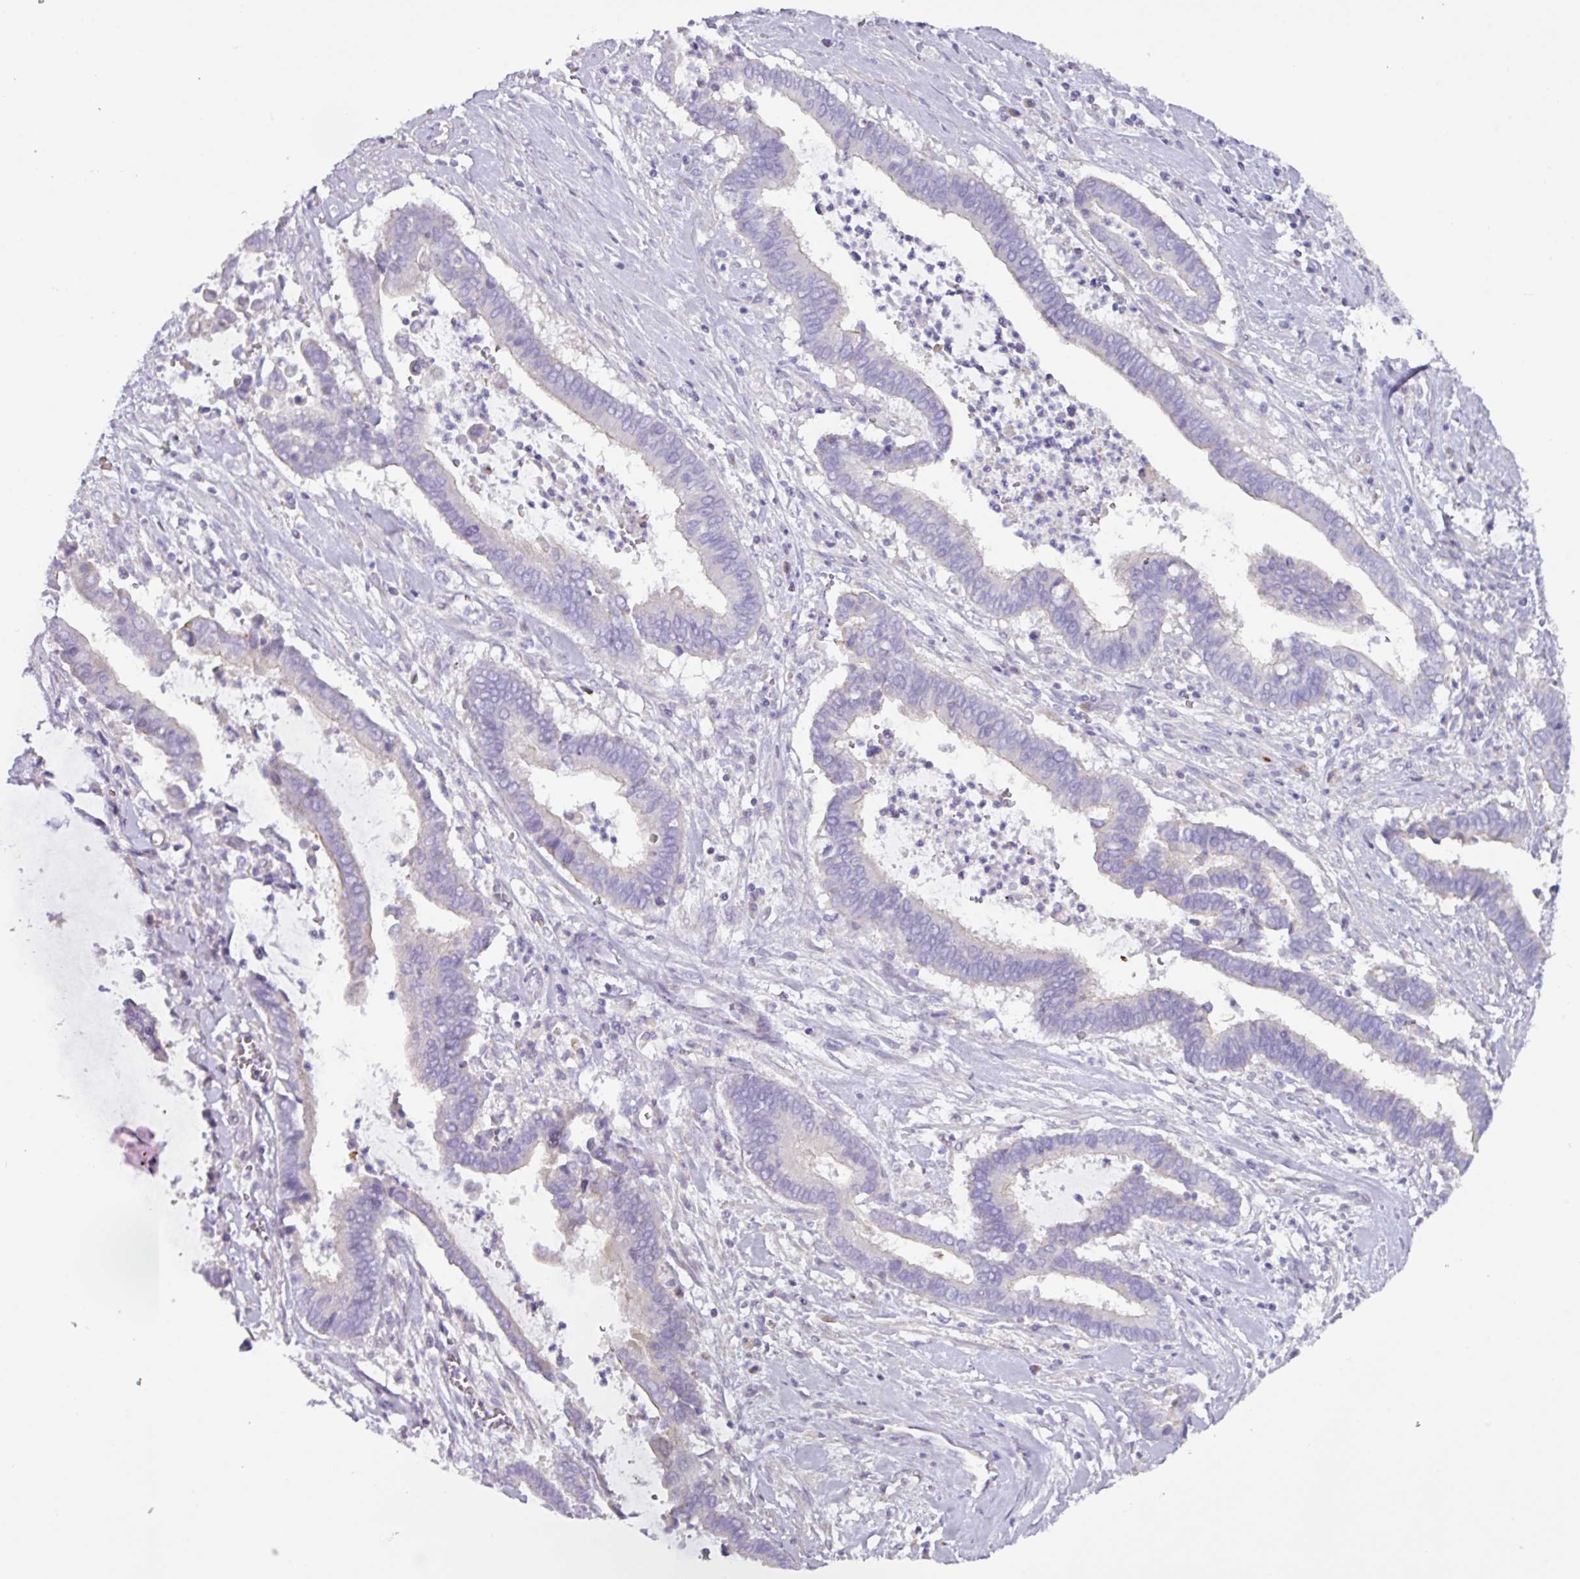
{"staining": {"intensity": "negative", "quantity": "none", "location": "none"}, "tissue": "cervical cancer", "cell_type": "Tumor cells", "image_type": "cancer", "snomed": [{"axis": "morphology", "description": "Adenocarcinoma, NOS"}, {"axis": "topography", "description": "Cervix"}], "caption": "A micrograph of human cervical cancer is negative for staining in tumor cells. (DAB (3,3'-diaminobenzidine) immunohistochemistry, high magnification).", "gene": "RGS16", "patient": {"sex": "female", "age": 44}}